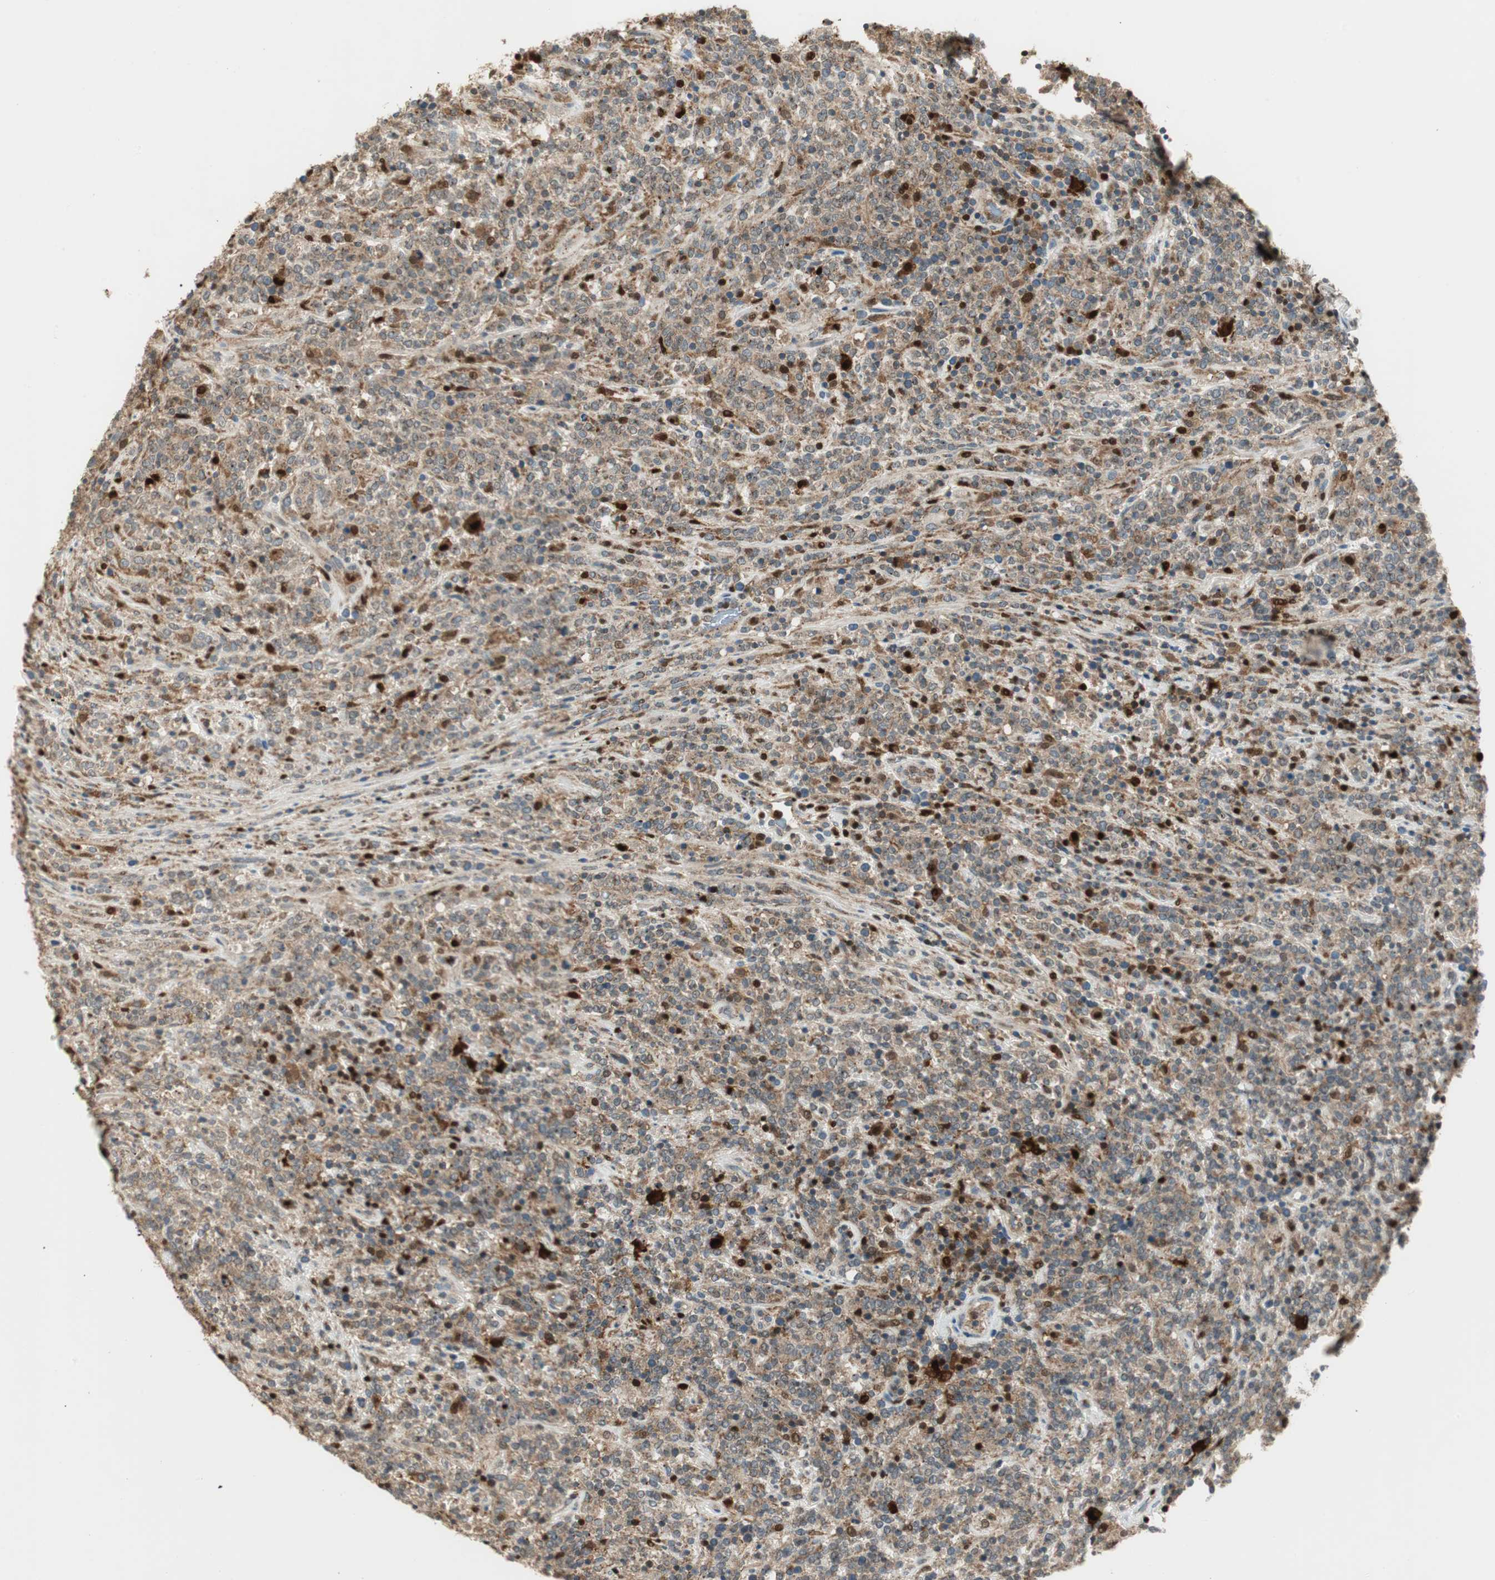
{"staining": {"intensity": "weak", "quantity": ">75%", "location": "cytoplasmic/membranous"}, "tissue": "lymphoma", "cell_type": "Tumor cells", "image_type": "cancer", "snomed": [{"axis": "morphology", "description": "Malignant lymphoma, non-Hodgkin's type, High grade"}, {"axis": "topography", "description": "Soft tissue"}], "caption": "This is a micrograph of immunohistochemistry staining of lymphoma, which shows weak expression in the cytoplasmic/membranous of tumor cells.", "gene": "LTA4H", "patient": {"sex": "male", "age": 18}}